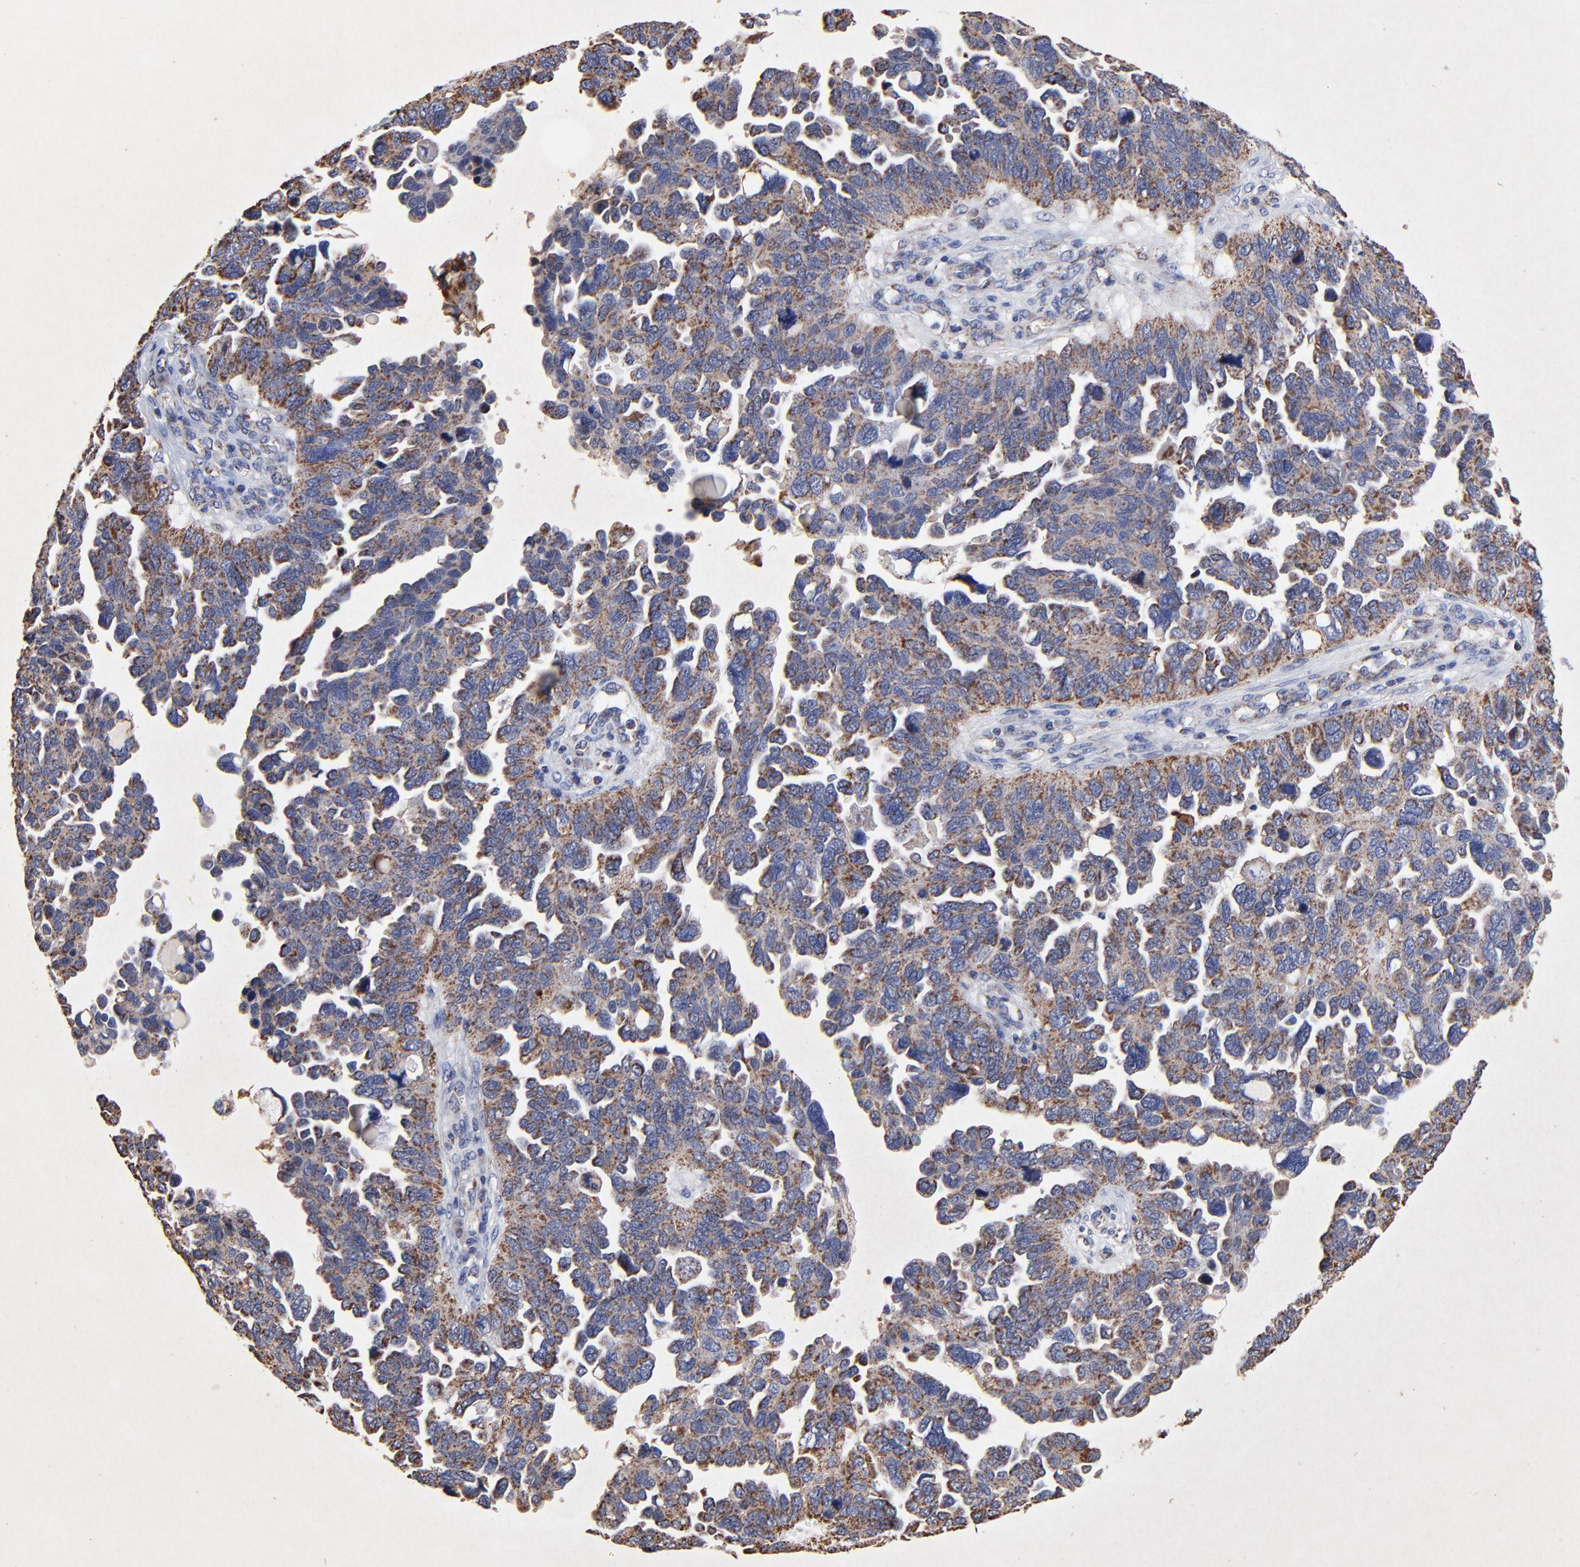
{"staining": {"intensity": "moderate", "quantity": ">75%", "location": "cytoplasmic/membranous"}, "tissue": "ovarian cancer", "cell_type": "Tumor cells", "image_type": "cancer", "snomed": [{"axis": "morphology", "description": "Cystadenocarcinoma, serous, NOS"}, {"axis": "topography", "description": "Ovary"}], "caption": "IHC photomicrograph of human serous cystadenocarcinoma (ovarian) stained for a protein (brown), which shows medium levels of moderate cytoplasmic/membranous positivity in approximately >75% of tumor cells.", "gene": "SSBP1", "patient": {"sex": "female", "age": 64}}